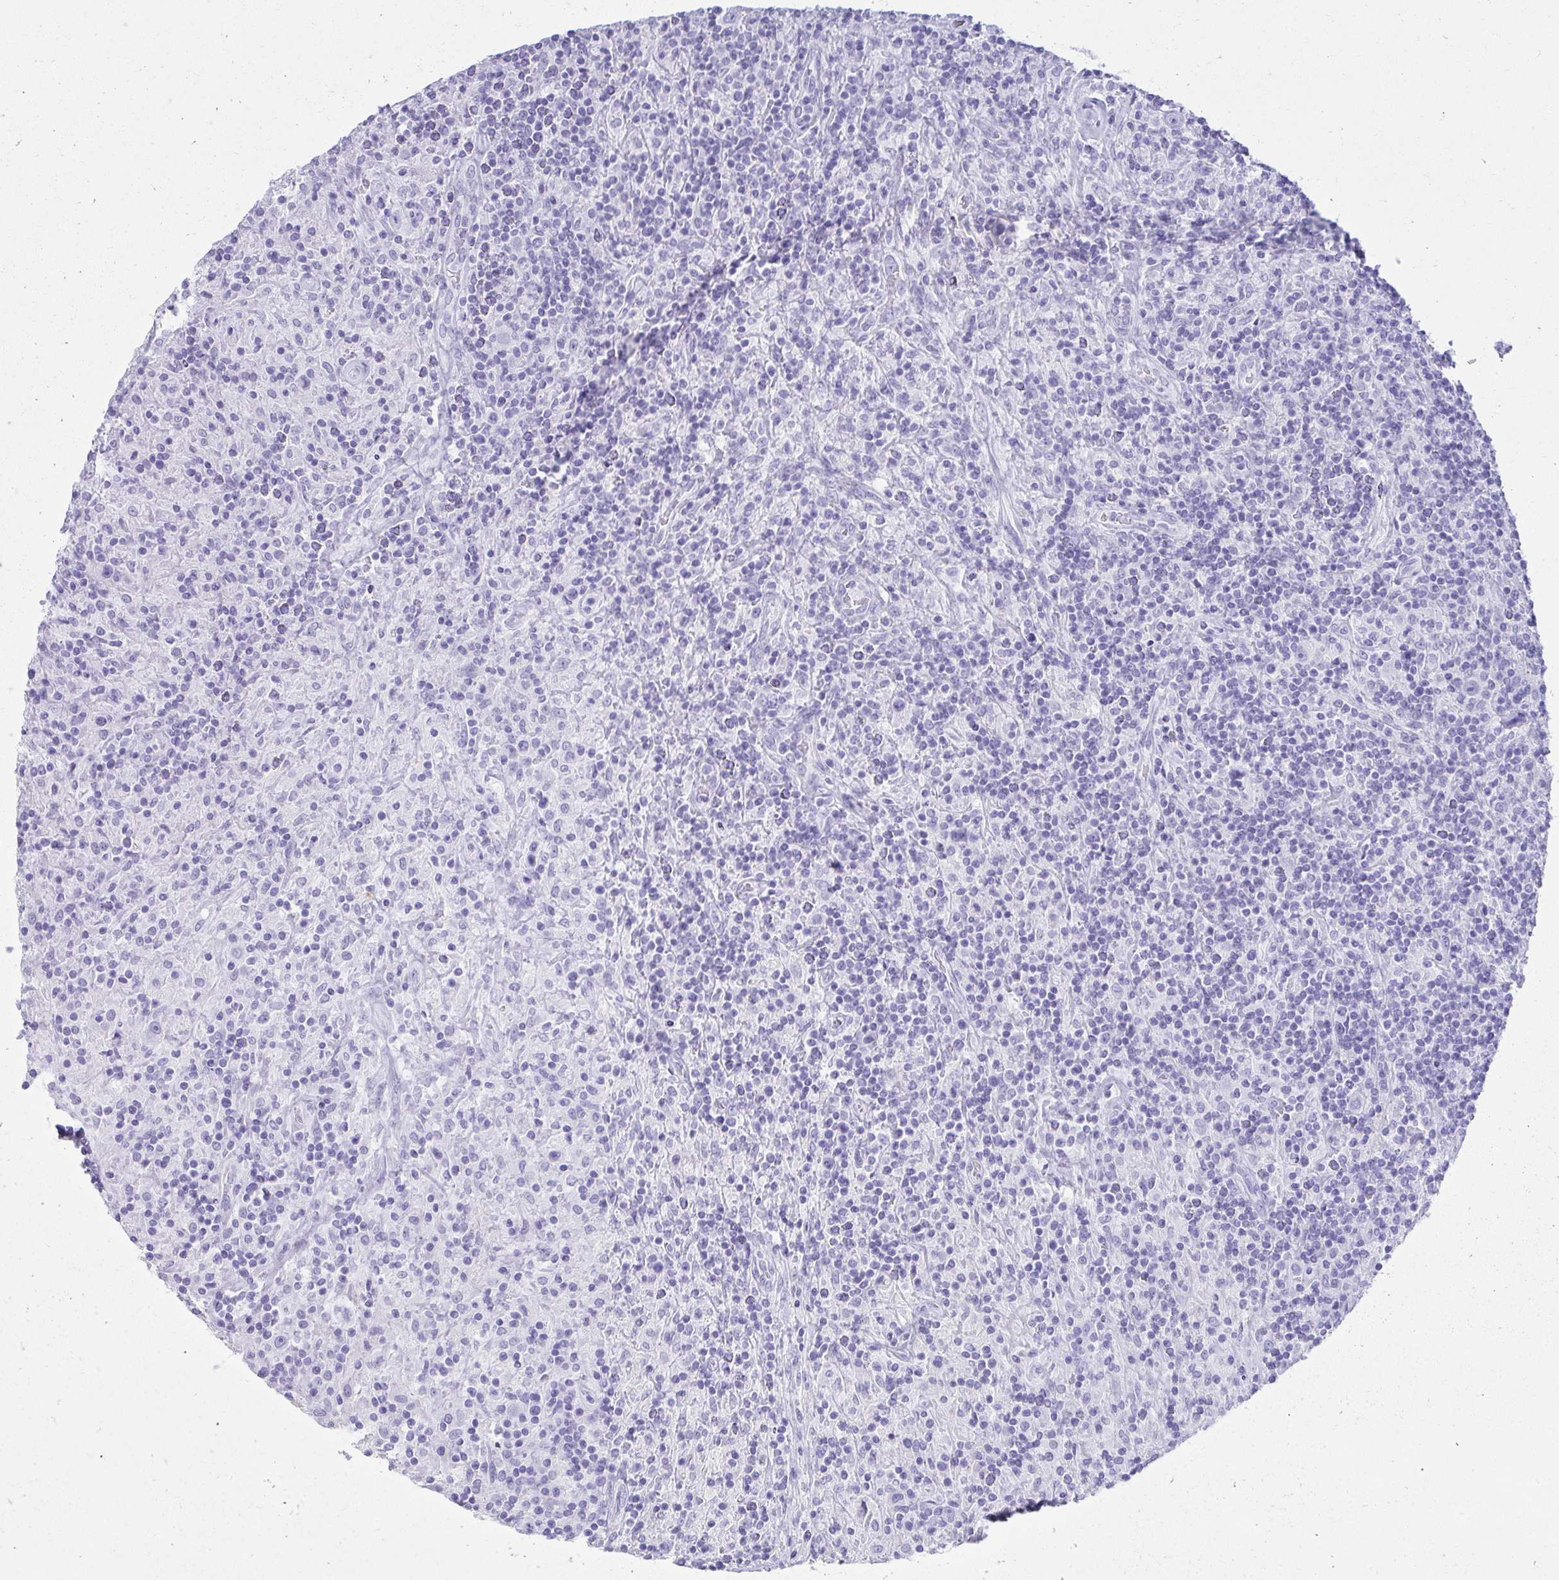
{"staining": {"intensity": "negative", "quantity": "none", "location": "none"}, "tissue": "lymphoma", "cell_type": "Tumor cells", "image_type": "cancer", "snomed": [{"axis": "morphology", "description": "Hodgkin's disease, NOS"}, {"axis": "topography", "description": "Lymph node"}], "caption": "Immunohistochemical staining of Hodgkin's disease reveals no significant staining in tumor cells.", "gene": "ATP4B", "patient": {"sex": "male", "age": 70}}